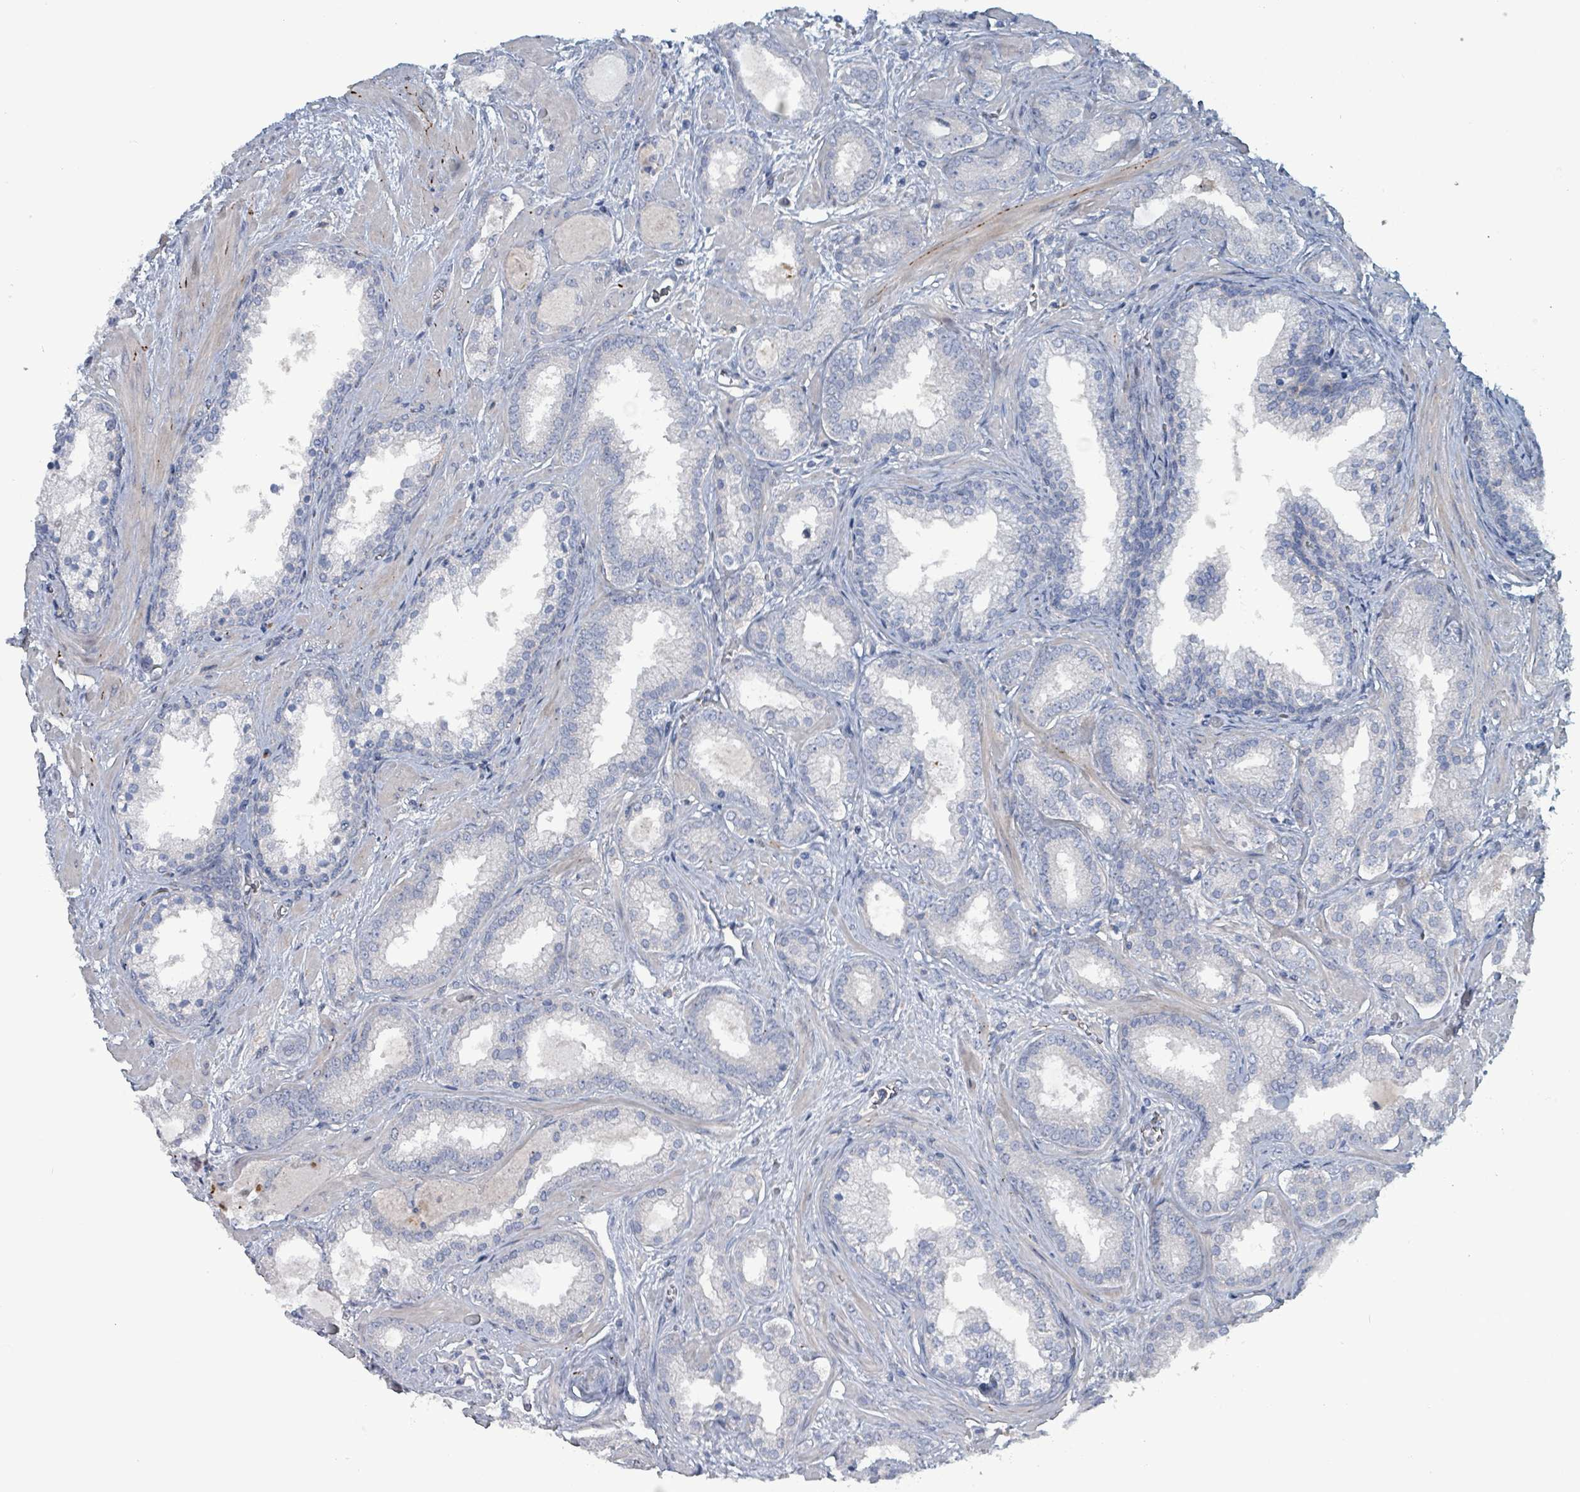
{"staining": {"intensity": "negative", "quantity": "none", "location": "none"}, "tissue": "prostate cancer", "cell_type": "Tumor cells", "image_type": "cancer", "snomed": [{"axis": "morphology", "description": "Adenocarcinoma, High grade"}, {"axis": "topography", "description": "Prostate"}], "caption": "Photomicrograph shows no significant protein expression in tumor cells of prostate cancer (high-grade adenocarcinoma).", "gene": "TAAR5", "patient": {"sex": "male", "age": 64}}